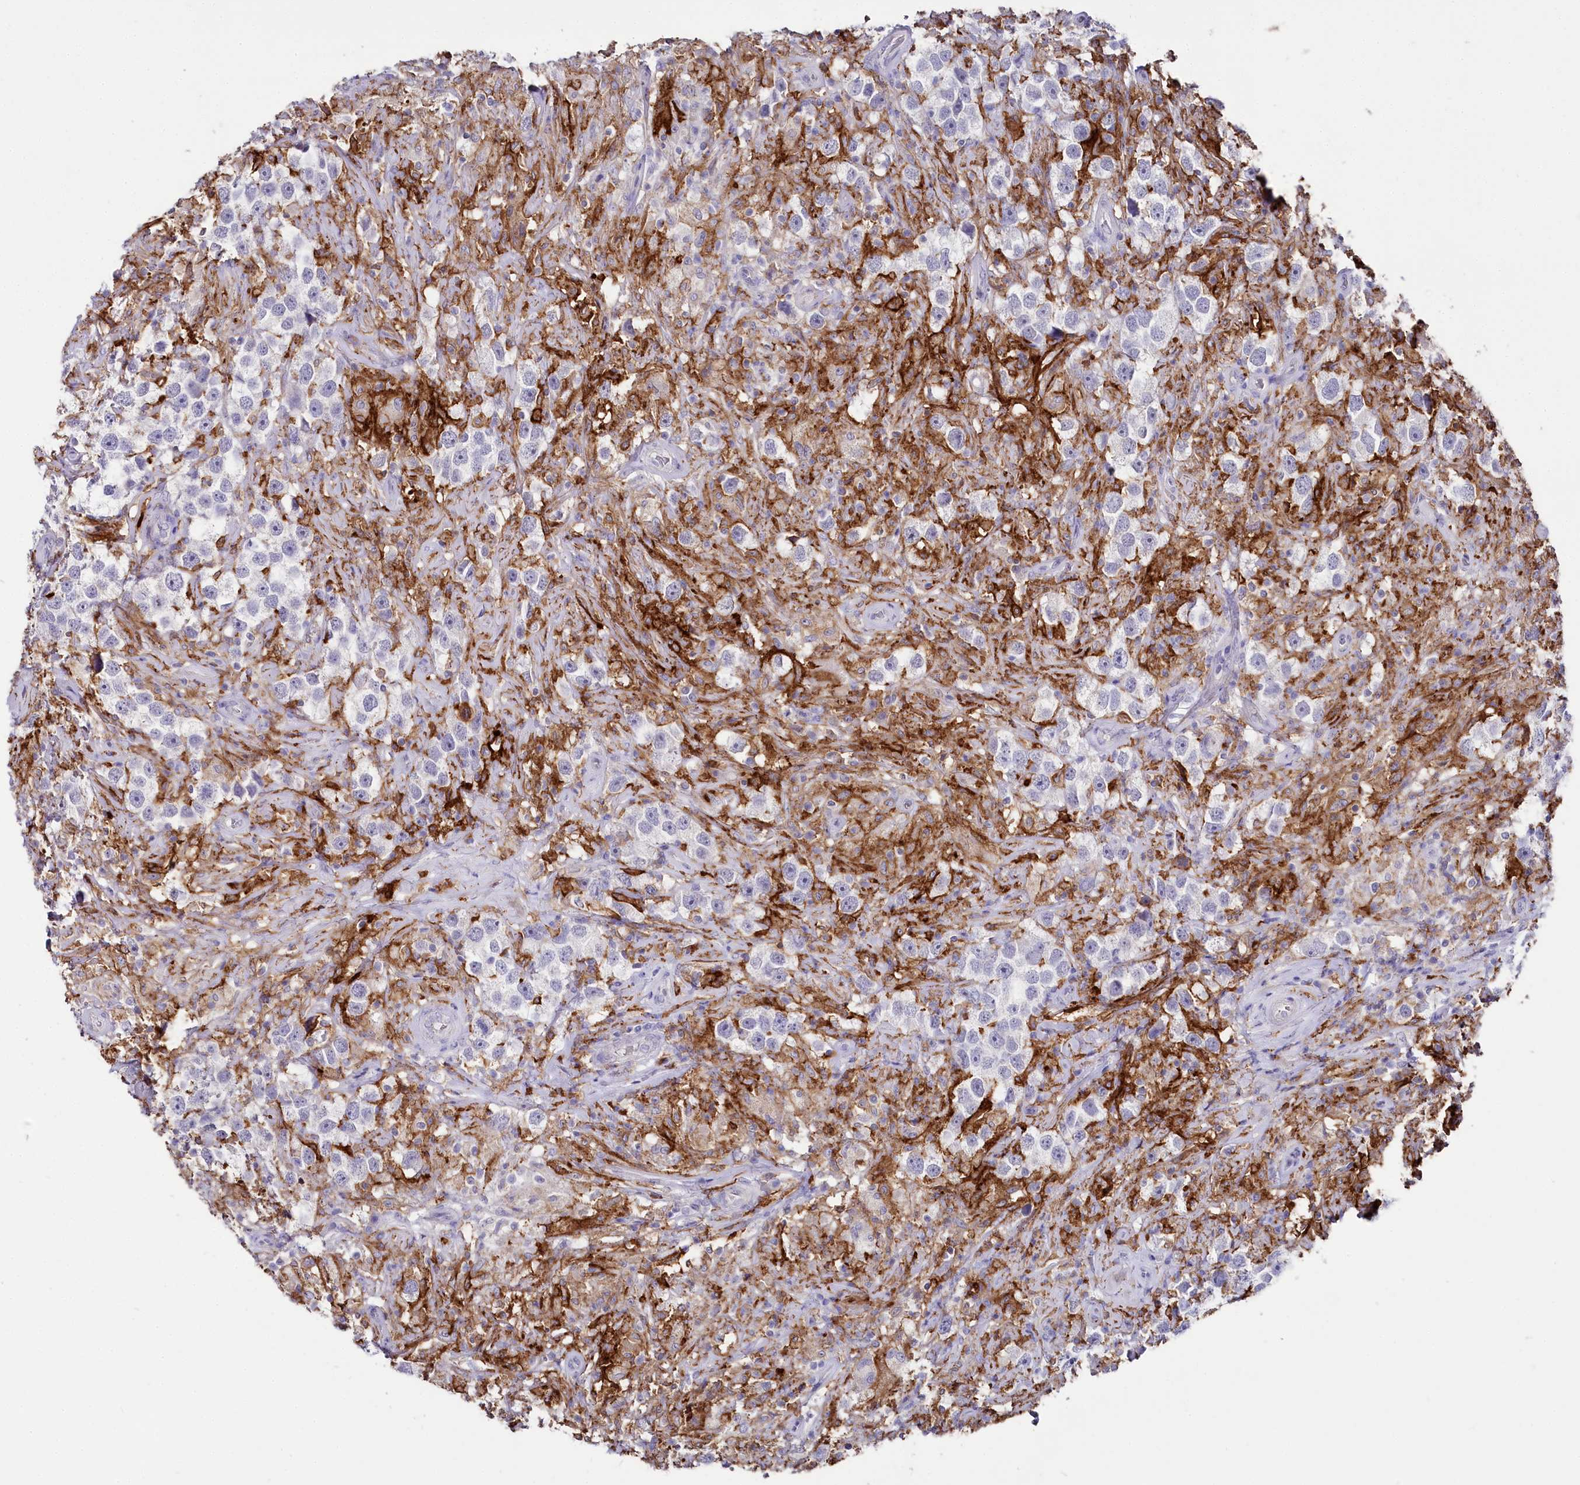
{"staining": {"intensity": "negative", "quantity": "none", "location": "none"}, "tissue": "testis cancer", "cell_type": "Tumor cells", "image_type": "cancer", "snomed": [{"axis": "morphology", "description": "Seminoma, NOS"}, {"axis": "topography", "description": "Testis"}], "caption": "An immunohistochemistry (IHC) image of testis seminoma is shown. There is no staining in tumor cells of testis seminoma.", "gene": "CLEC4M", "patient": {"sex": "male", "age": 49}}